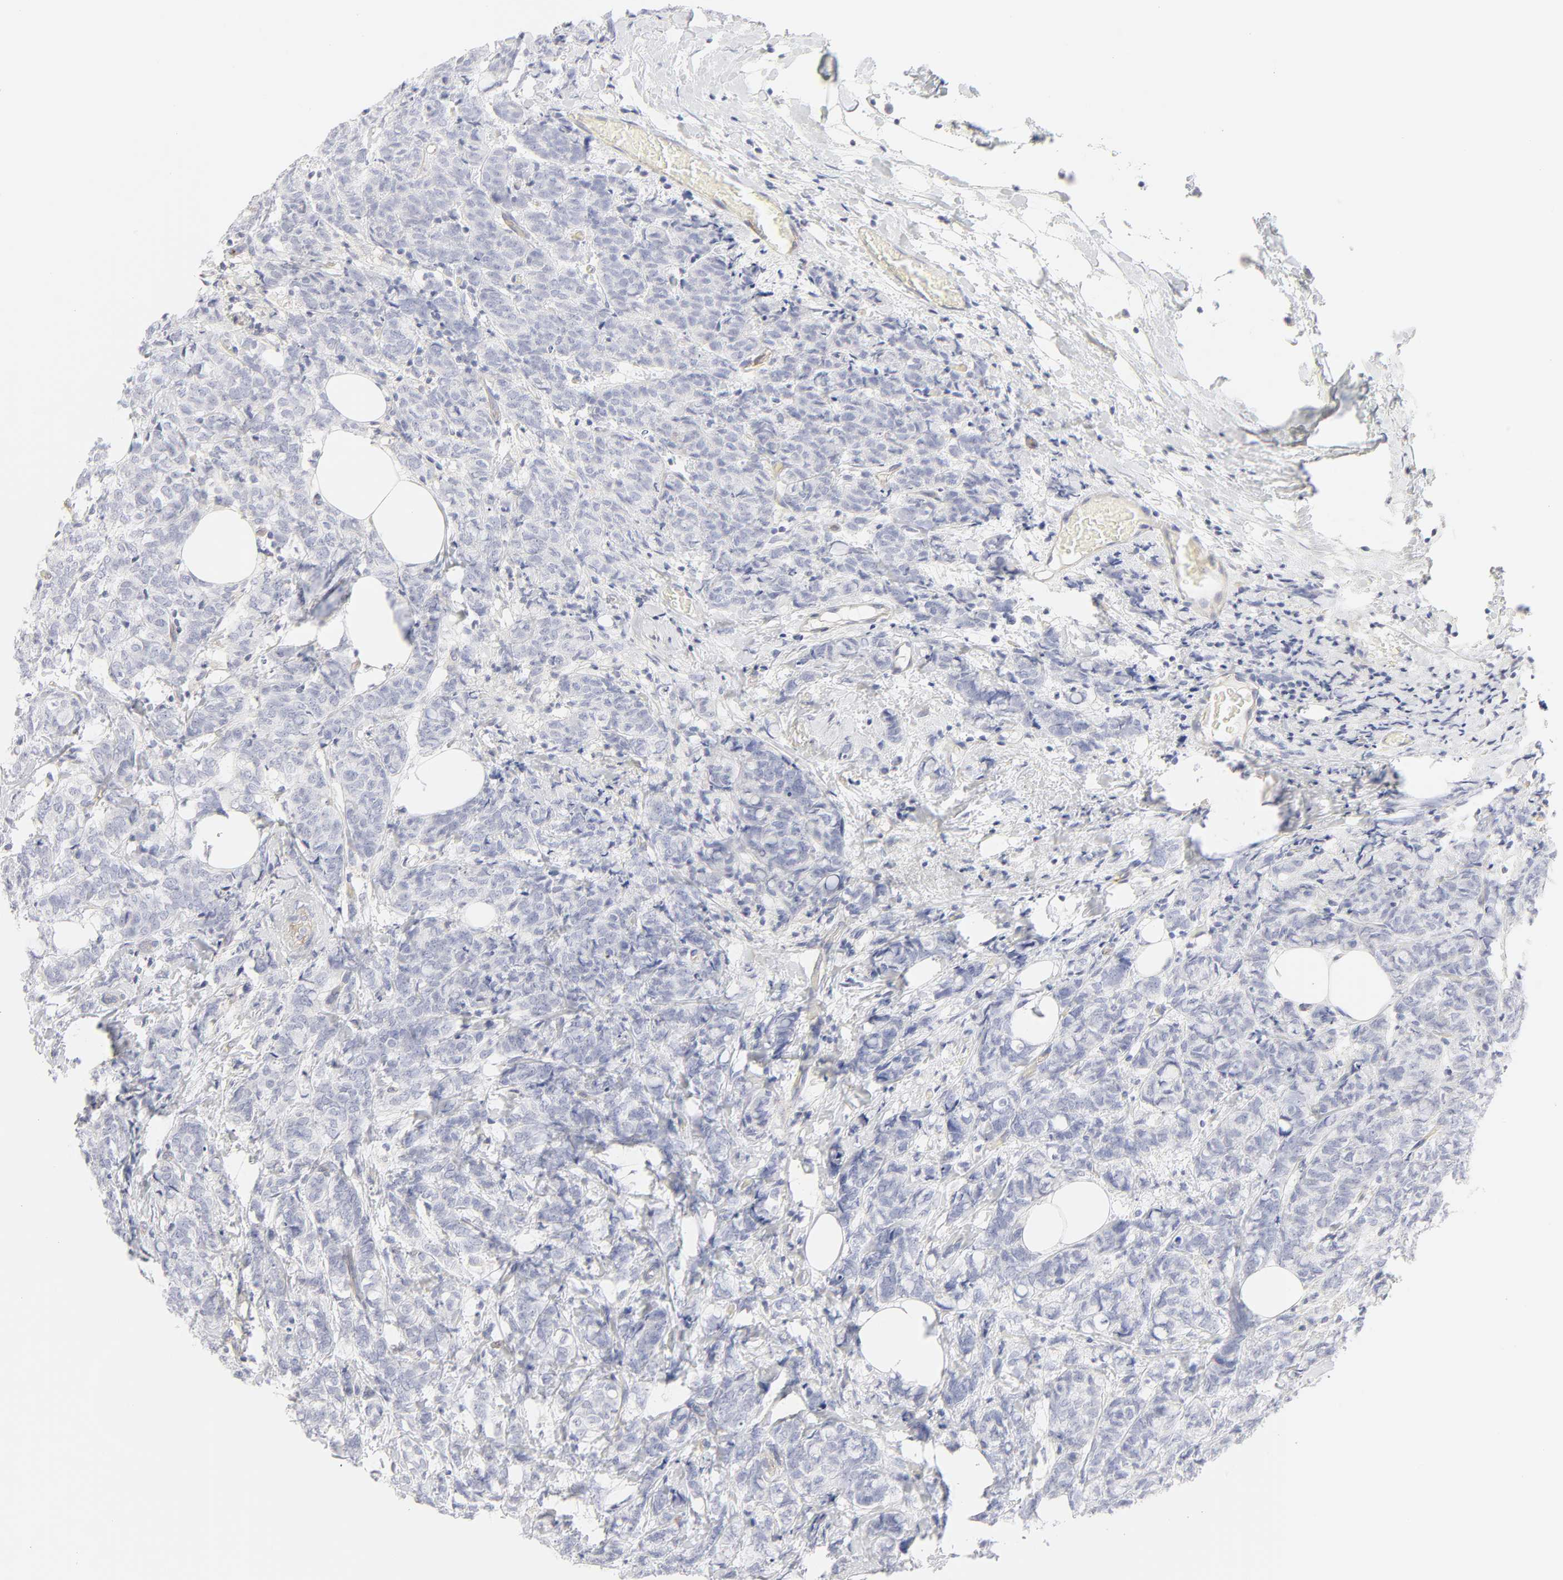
{"staining": {"intensity": "negative", "quantity": "none", "location": "none"}, "tissue": "breast cancer", "cell_type": "Tumor cells", "image_type": "cancer", "snomed": [{"axis": "morphology", "description": "Lobular carcinoma"}, {"axis": "topography", "description": "Breast"}], "caption": "Immunohistochemistry (IHC) image of human lobular carcinoma (breast) stained for a protein (brown), which displays no staining in tumor cells.", "gene": "ITGA5", "patient": {"sex": "female", "age": 60}}